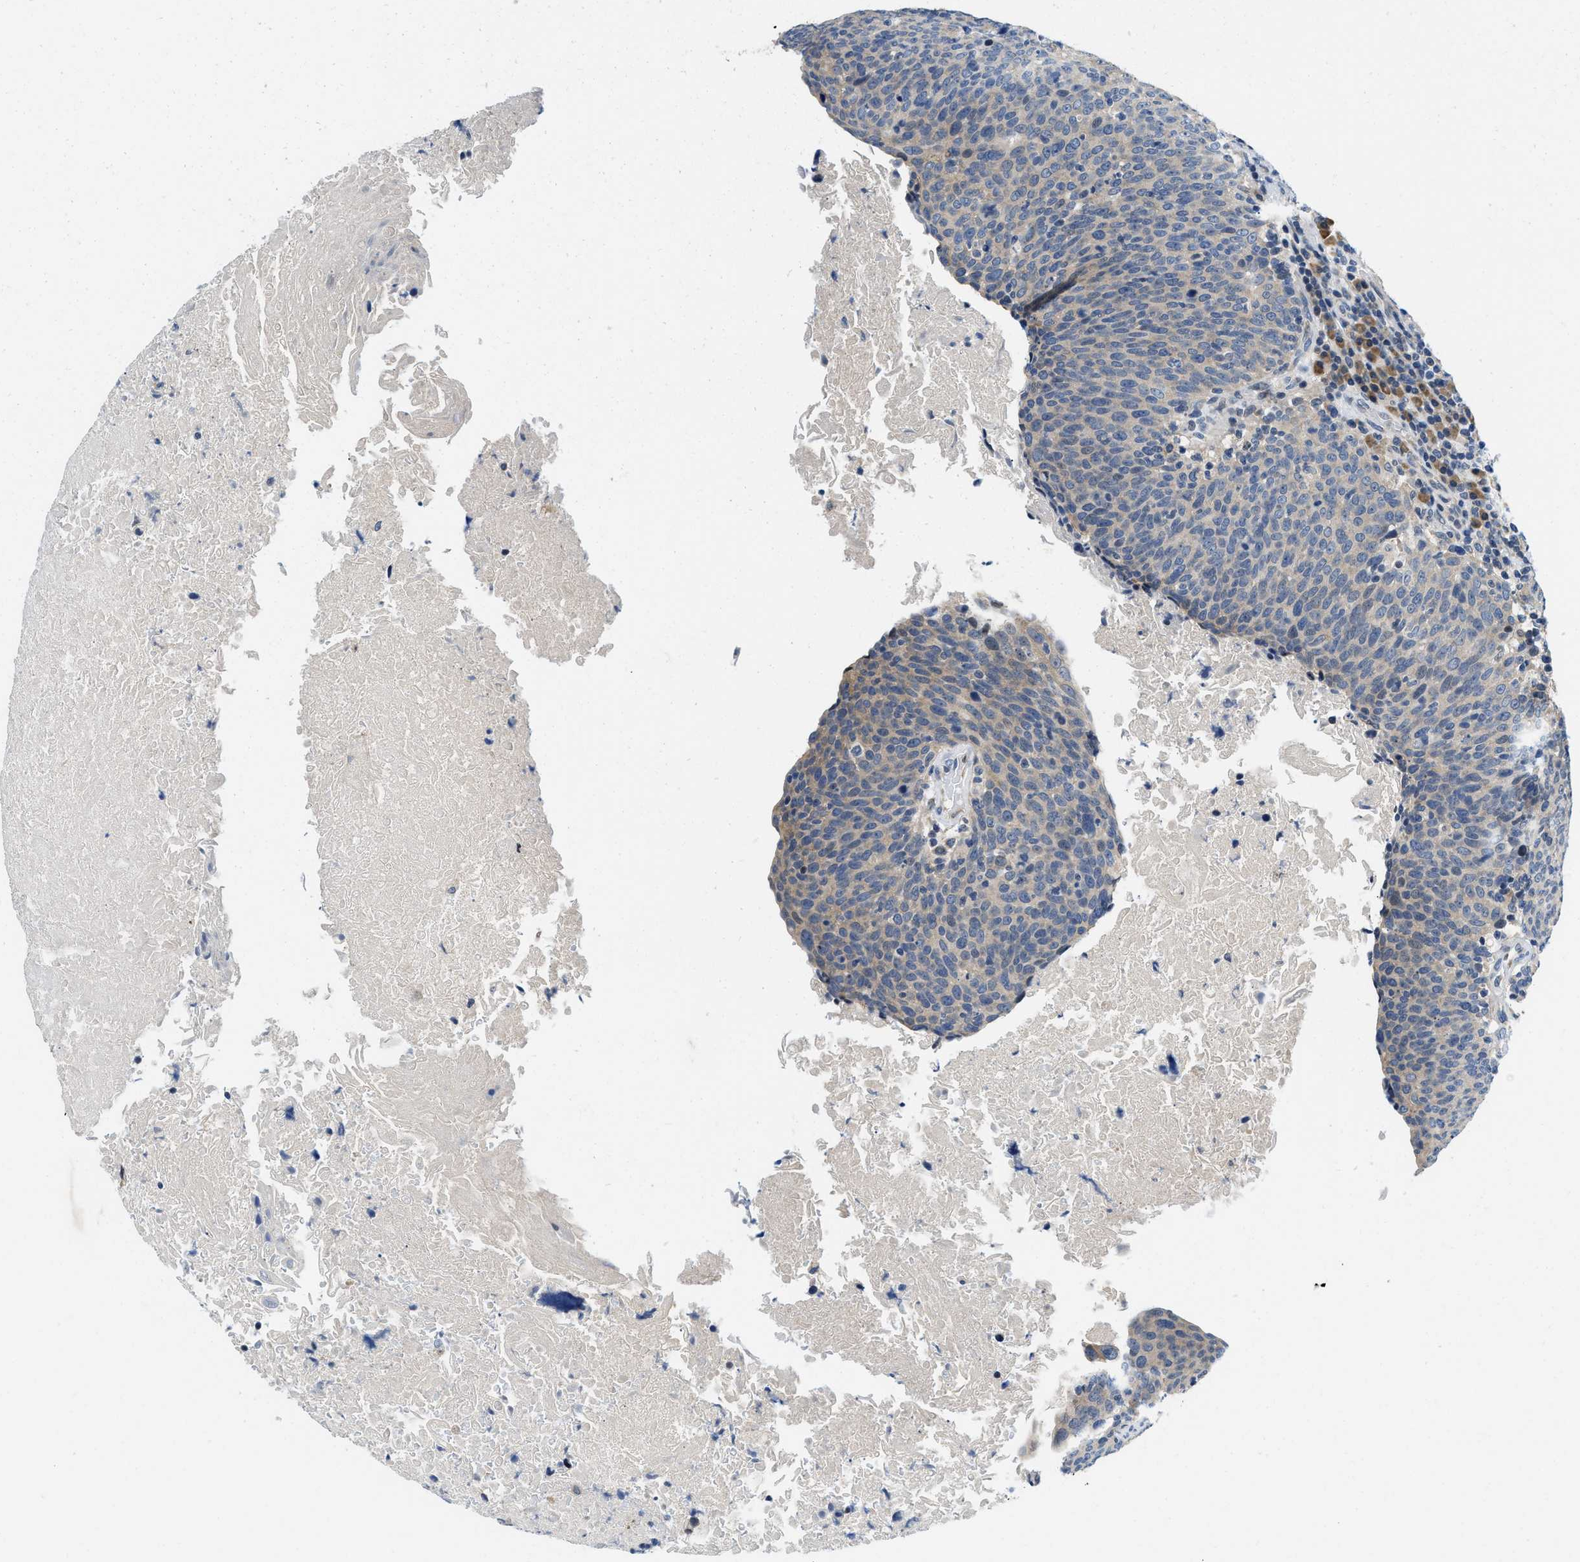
{"staining": {"intensity": "weak", "quantity": "<25%", "location": "cytoplasmic/membranous"}, "tissue": "head and neck cancer", "cell_type": "Tumor cells", "image_type": "cancer", "snomed": [{"axis": "morphology", "description": "Squamous cell carcinoma, NOS"}, {"axis": "morphology", "description": "Squamous cell carcinoma, metastatic, NOS"}, {"axis": "topography", "description": "Lymph node"}, {"axis": "topography", "description": "Head-Neck"}], "caption": "The micrograph reveals no staining of tumor cells in head and neck metastatic squamous cell carcinoma. (DAB (3,3'-diaminobenzidine) immunohistochemistry (IHC) with hematoxylin counter stain).", "gene": "IKBKE", "patient": {"sex": "male", "age": 62}}